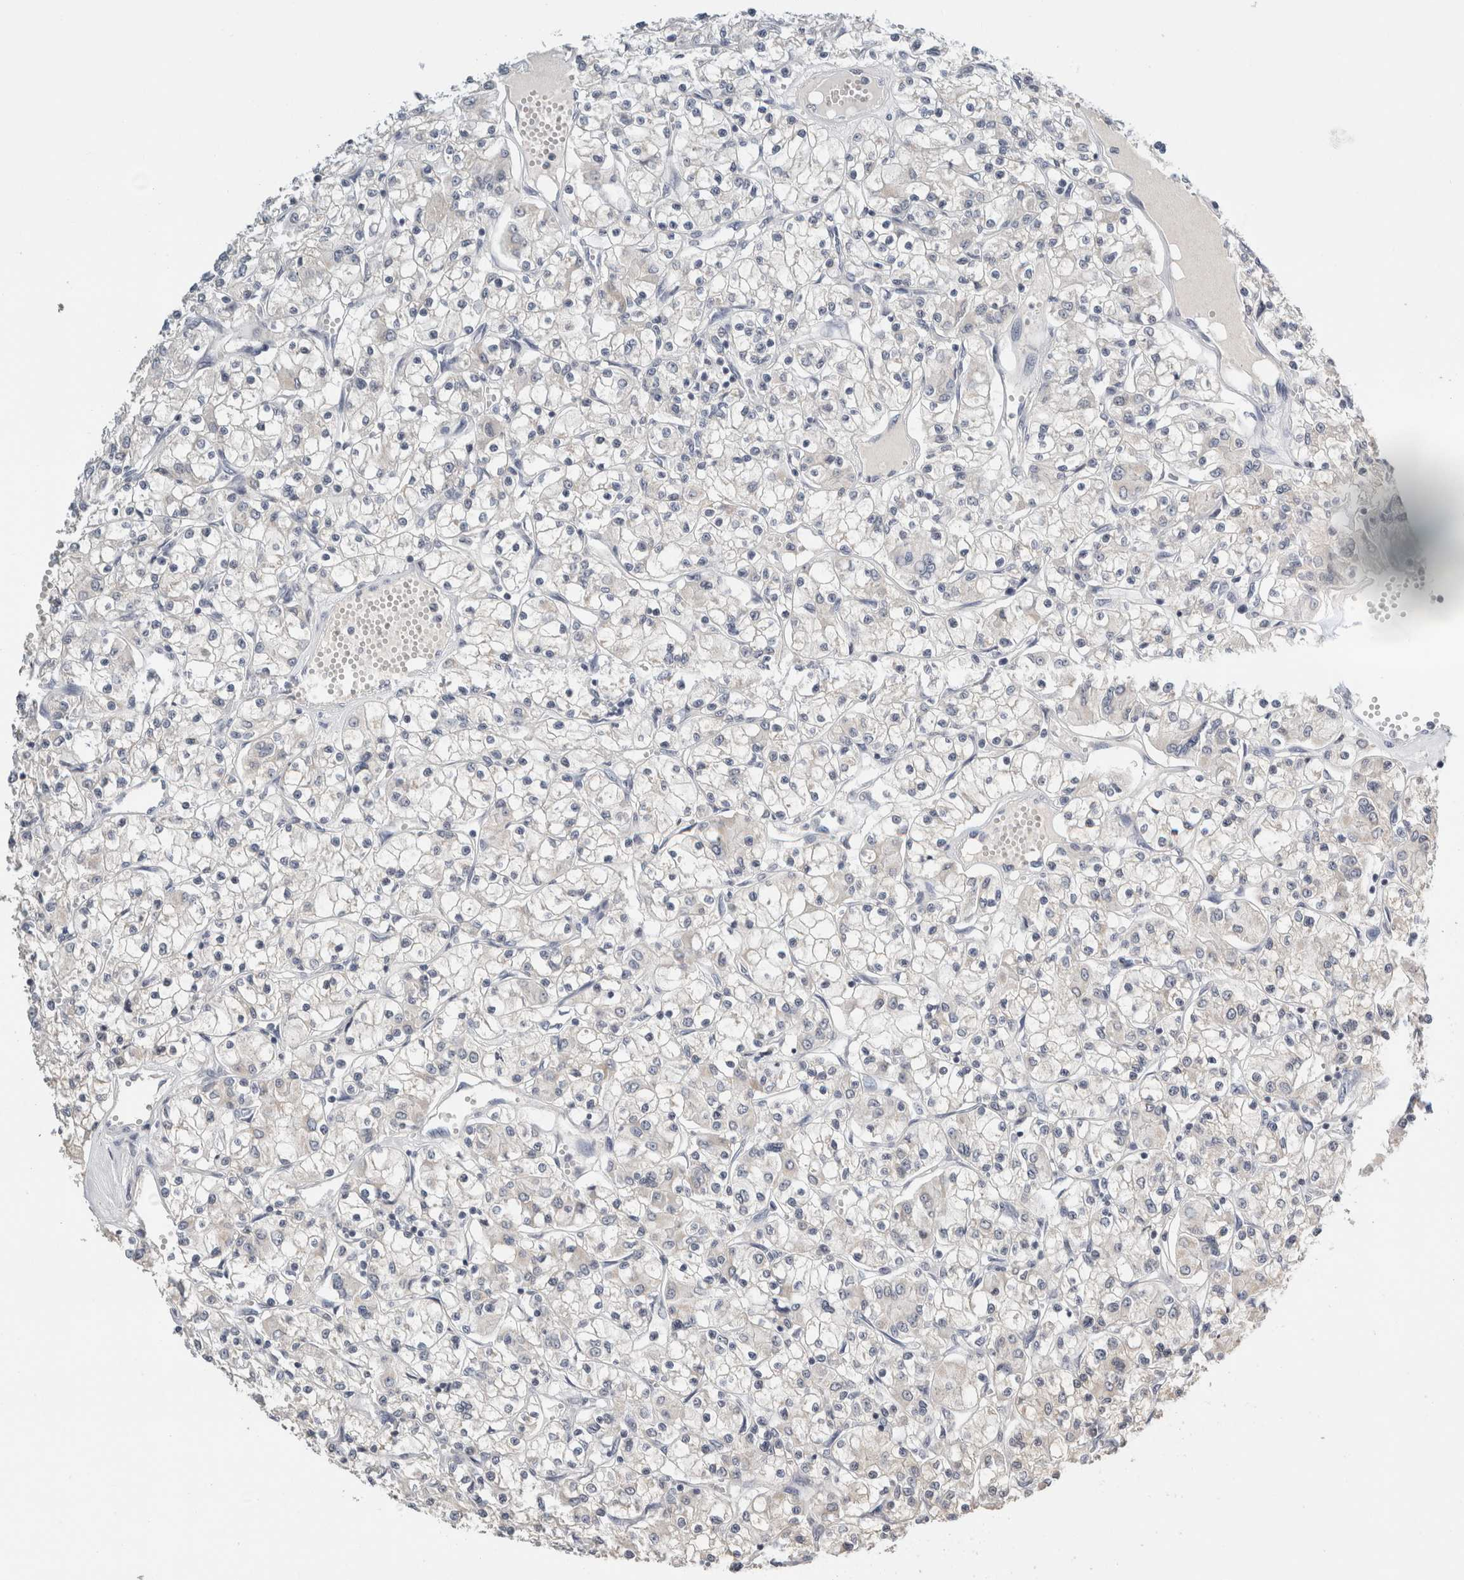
{"staining": {"intensity": "negative", "quantity": "none", "location": "none"}, "tissue": "renal cancer", "cell_type": "Tumor cells", "image_type": "cancer", "snomed": [{"axis": "morphology", "description": "Adenocarcinoma, NOS"}, {"axis": "topography", "description": "Kidney"}], "caption": "A high-resolution image shows IHC staining of renal cancer (adenocarcinoma), which reveals no significant staining in tumor cells. (DAB immunohistochemistry (IHC) with hematoxylin counter stain).", "gene": "CRAT", "patient": {"sex": "female", "age": 59}}